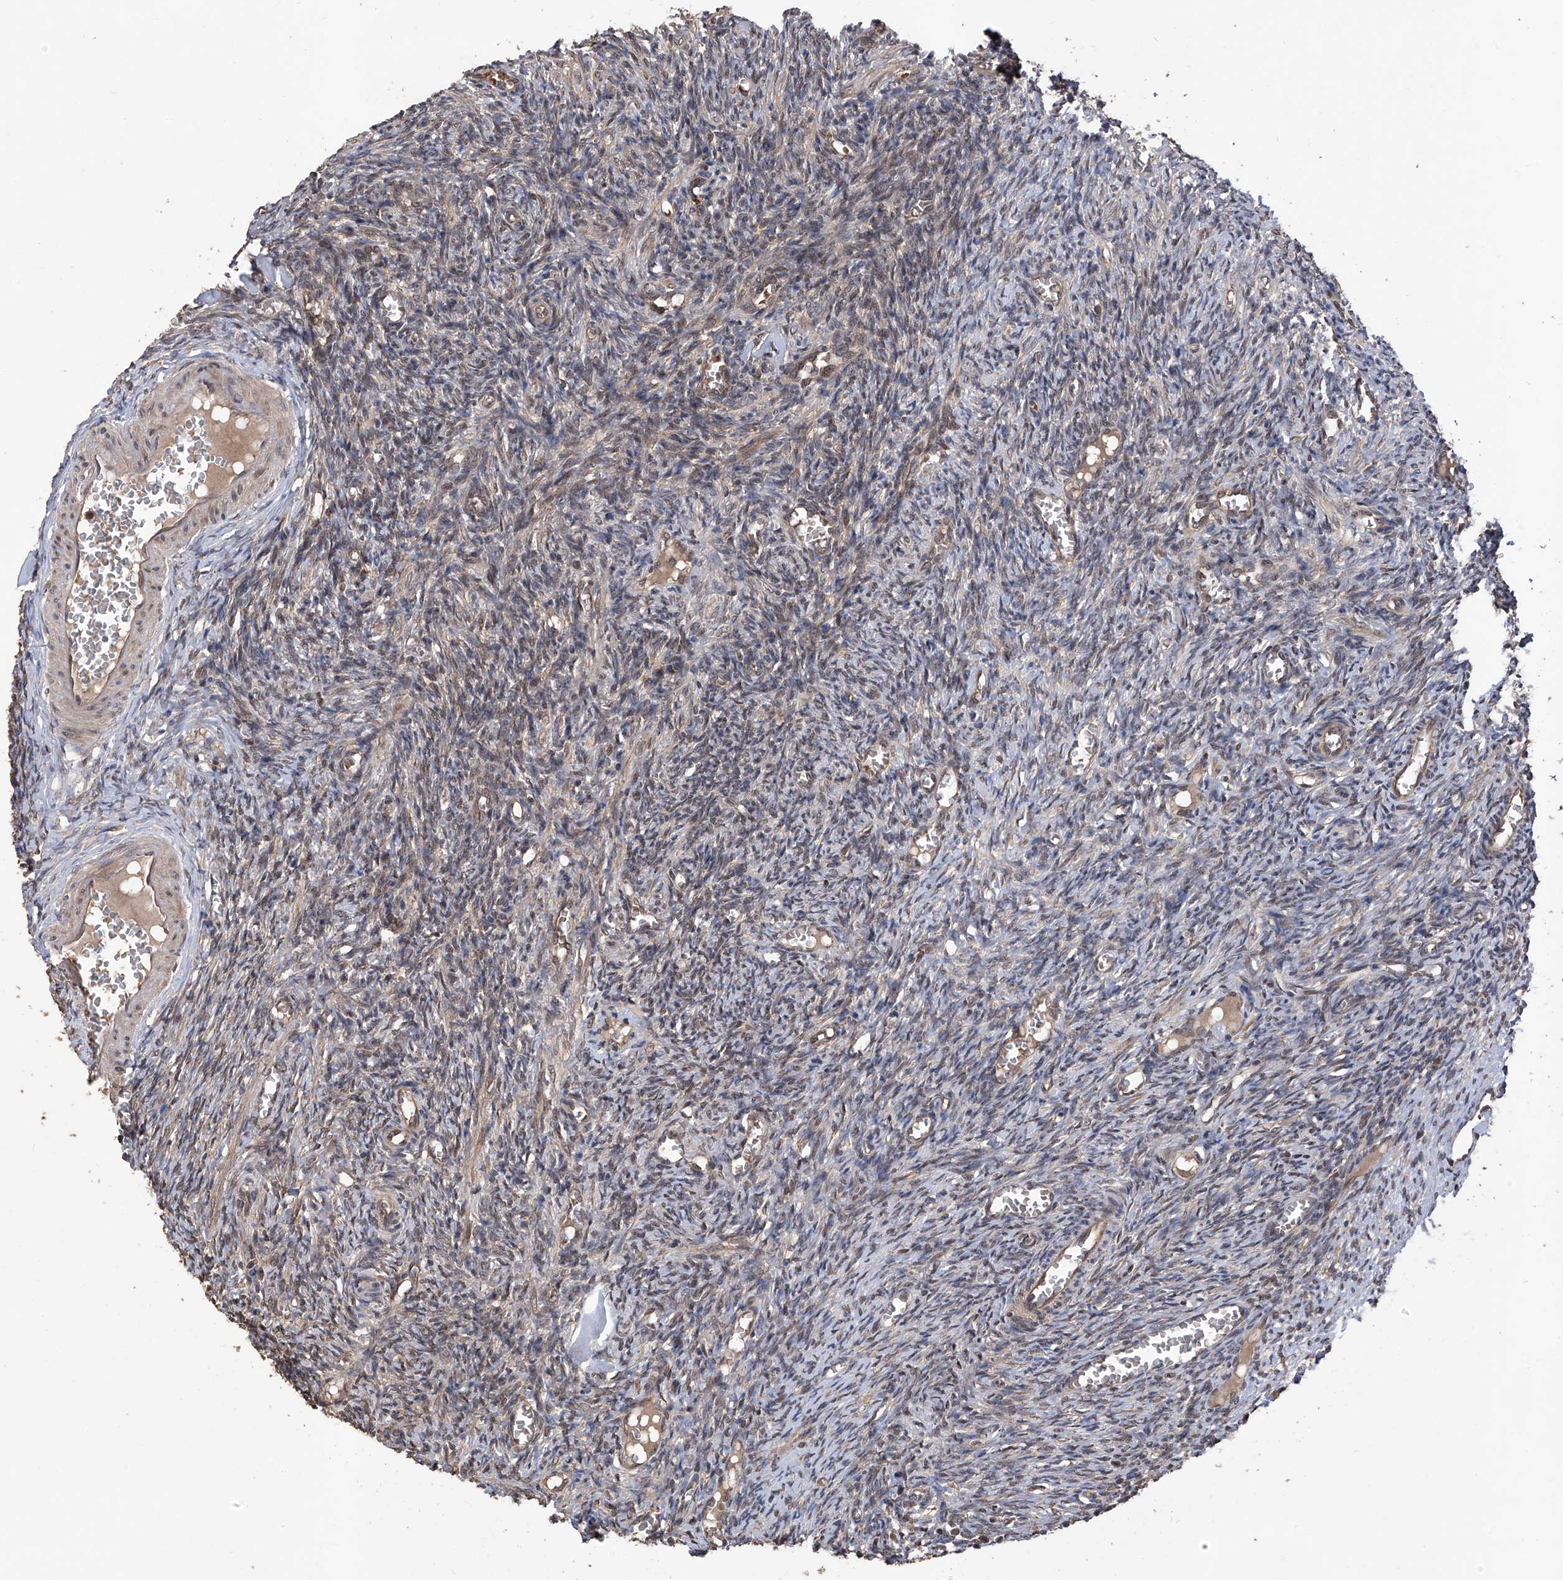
{"staining": {"intensity": "weak", "quantity": "25%-75%", "location": "cytoplasmic/membranous,nuclear"}, "tissue": "ovary", "cell_type": "Ovarian stroma cells", "image_type": "normal", "snomed": [{"axis": "morphology", "description": "Normal tissue, NOS"}, {"axis": "topography", "description": "Ovary"}], "caption": "Ovary stained for a protein (brown) reveals weak cytoplasmic/membranous,nuclear positive staining in about 25%-75% of ovarian stroma cells.", "gene": "LYSMD4", "patient": {"sex": "female", "age": 27}}